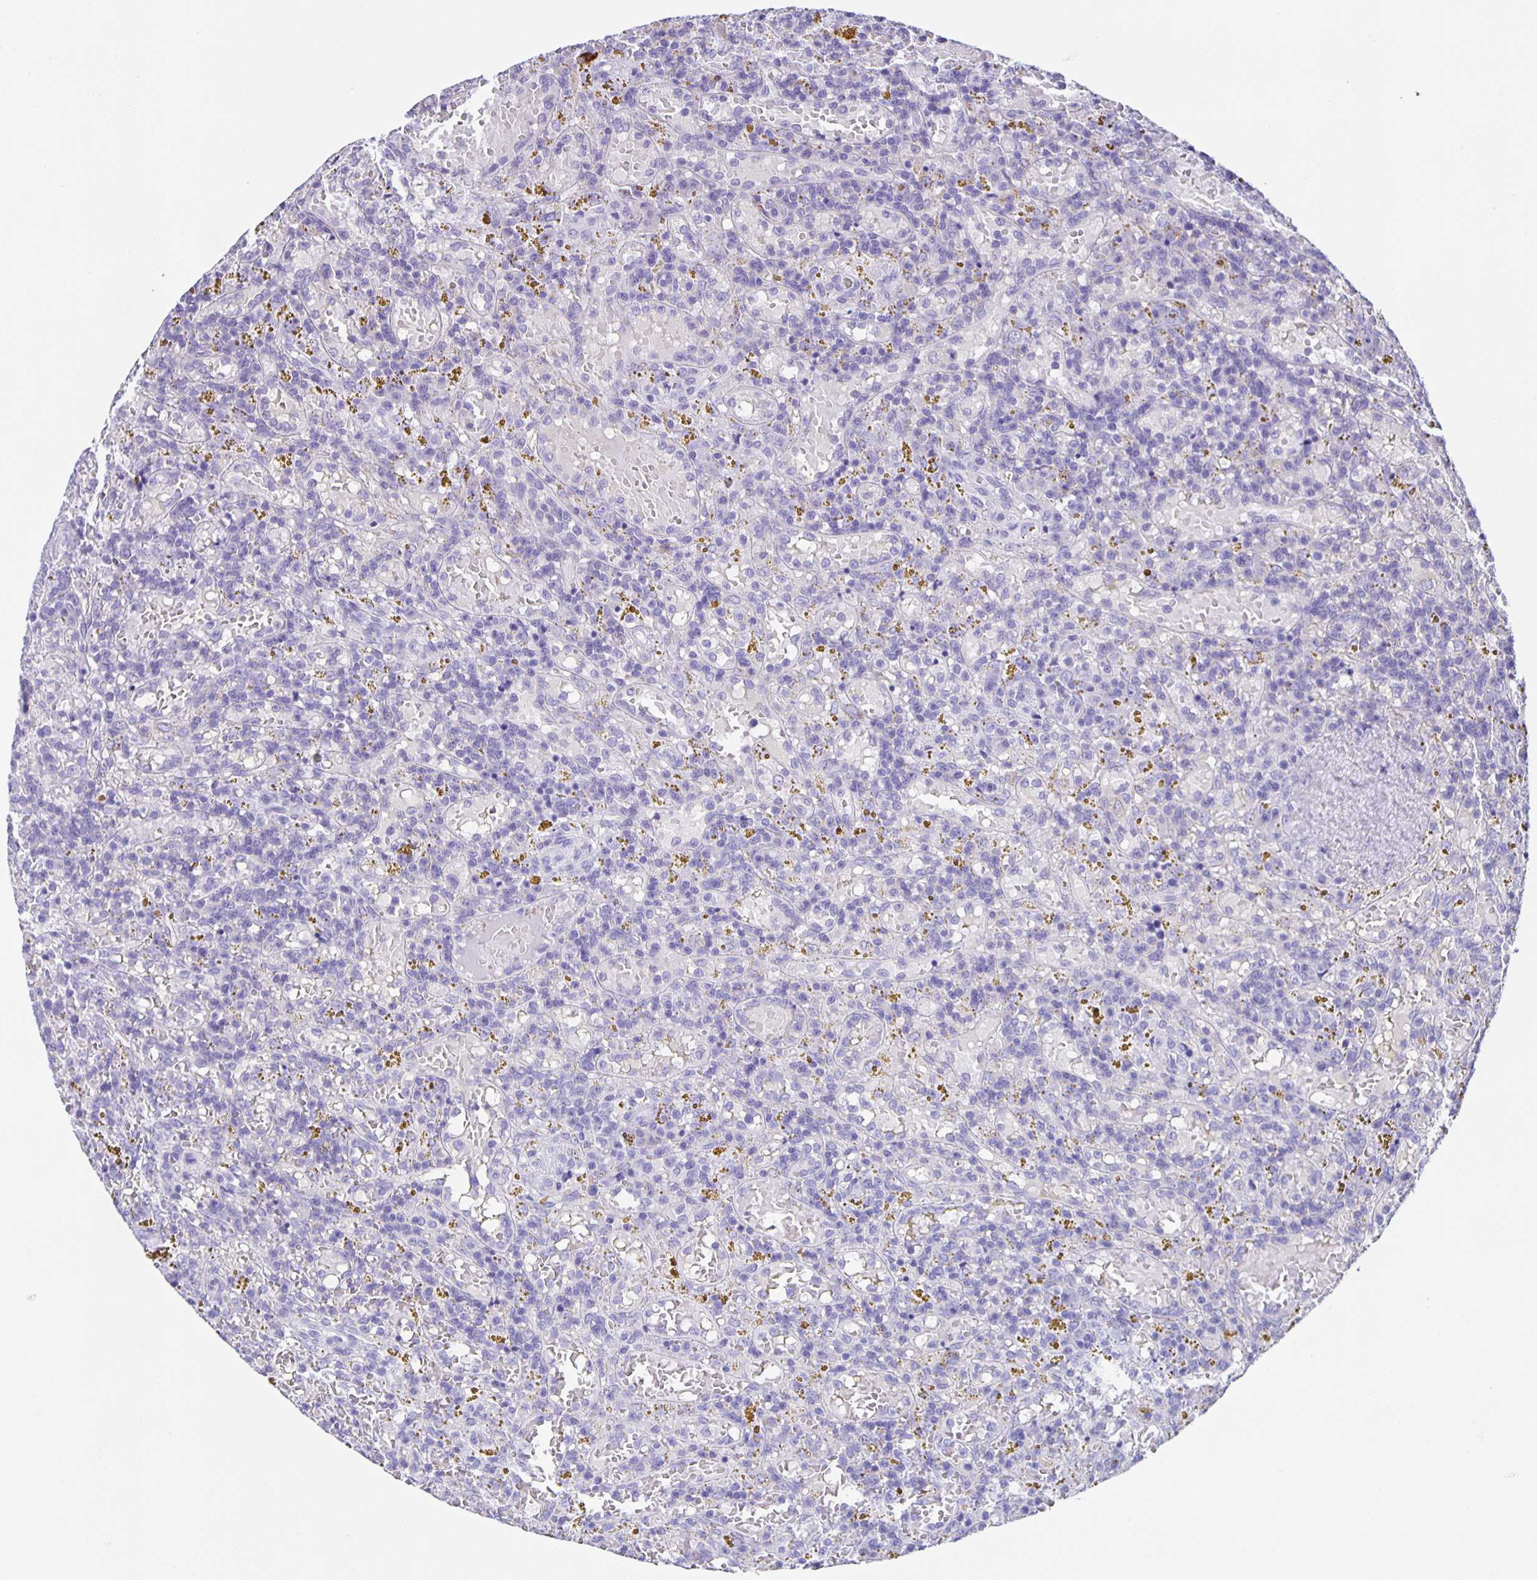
{"staining": {"intensity": "negative", "quantity": "none", "location": "none"}, "tissue": "lymphoma", "cell_type": "Tumor cells", "image_type": "cancer", "snomed": [{"axis": "morphology", "description": "Malignant lymphoma, non-Hodgkin's type, Low grade"}, {"axis": "topography", "description": "Spleen"}], "caption": "DAB (3,3'-diaminobenzidine) immunohistochemical staining of human lymphoma displays no significant staining in tumor cells.", "gene": "GUCA2A", "patient": {"sex": "female", "age": 65}}